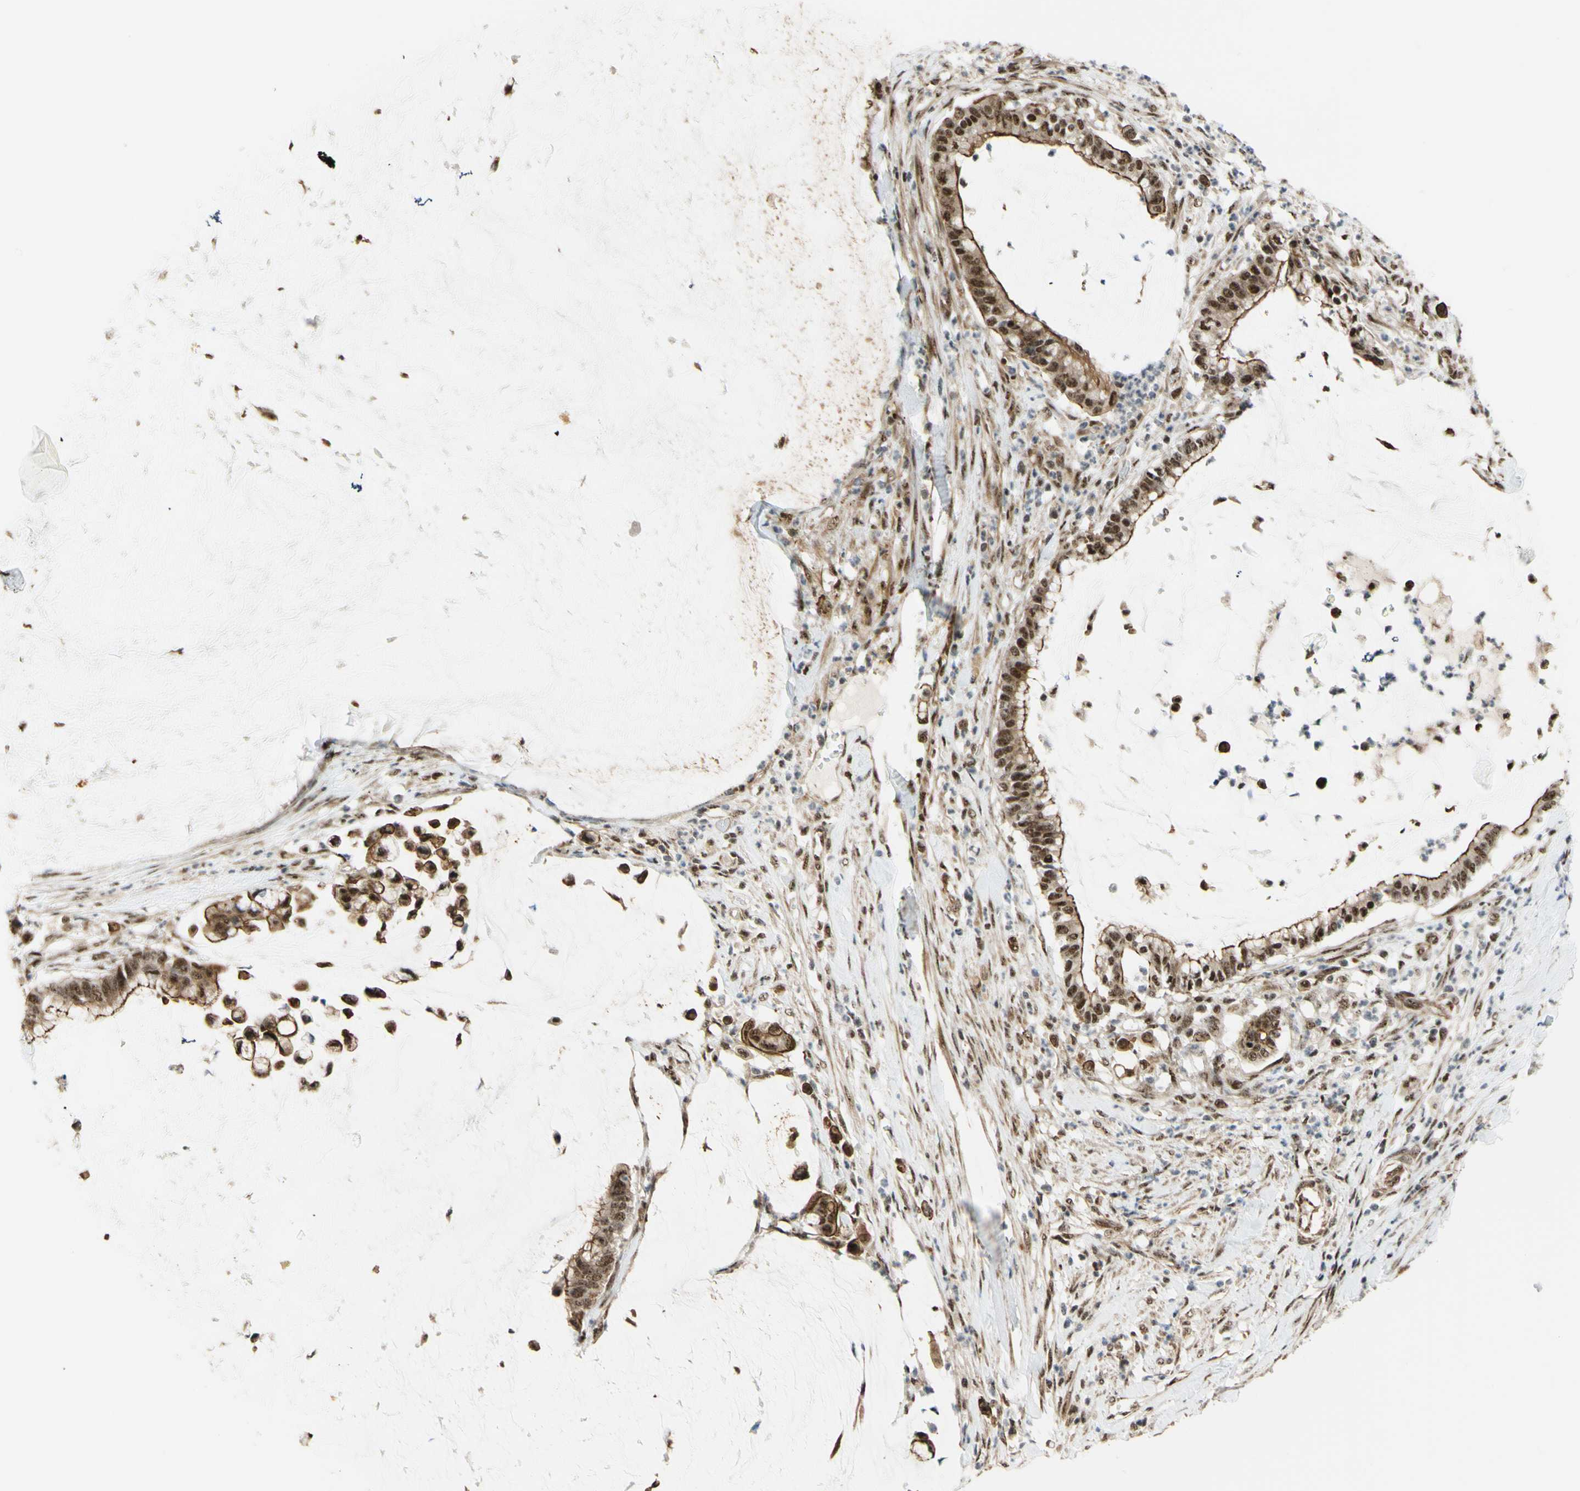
{"staining": {"intensity": "strong", "quantity": ">75%", "location": "cytoplasmic/membranous,nuclear"}, "tissue": "pancreatic cancer", "cell_type": "Tumor cells", "image_type": "cancer", "snomed": [{"axis": "morphology", "description": "Adenocarcinoma, NOS"}, {"axis": "topography", "description": "Pancreas"}], "caption": "Adenocarcinoma (pancreatic) stained for a protein displays strong cytoplasmic/membranous and nuclear positivity in tumor cells. The protein of interest is stained brown, and the nuclei are stained in blue (DAB IHC with brightfield microscopy, high magnification).", "gene": "SAP18", "patient": {"sex": "male", "age": 41}}